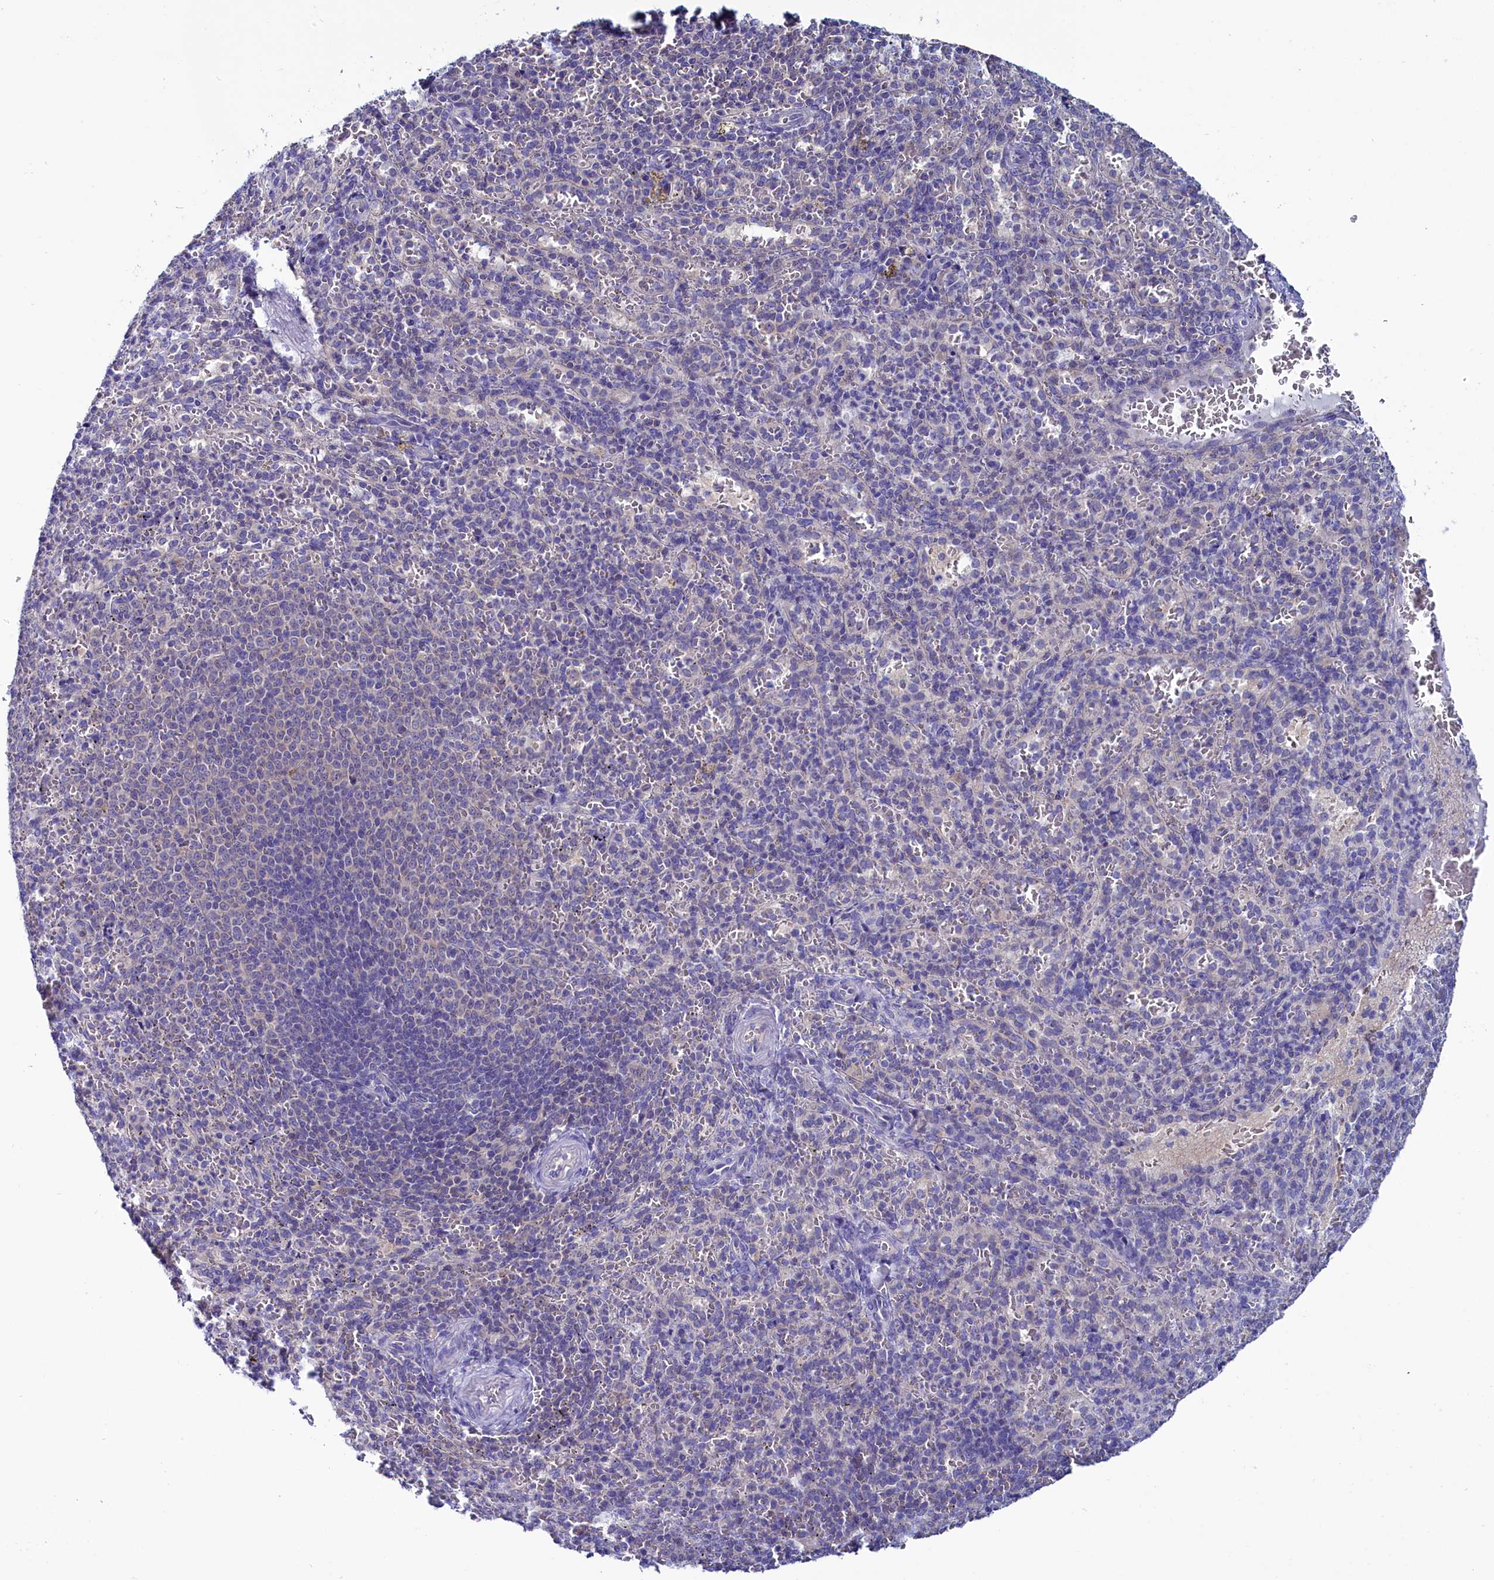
{"staining": {"intensity": "negative", "quantity": "none", "location": "none"}, "tissue": "spleen", "cell_type": "Cells in red pulp", "image_type": "normal", "snomed": [{"axis": "morphology", "description": "Normal tissue, NOS"}, {"axis": "topography", "description": "Spleen"}], "caption": "An immunohistochemistry (IHC) micrograph of benign spleen is shown. There is no staining in cells in red pulp of spleen.", "gene": "CIAPIN1", "patient": {"sex": "female", "age": 21}}